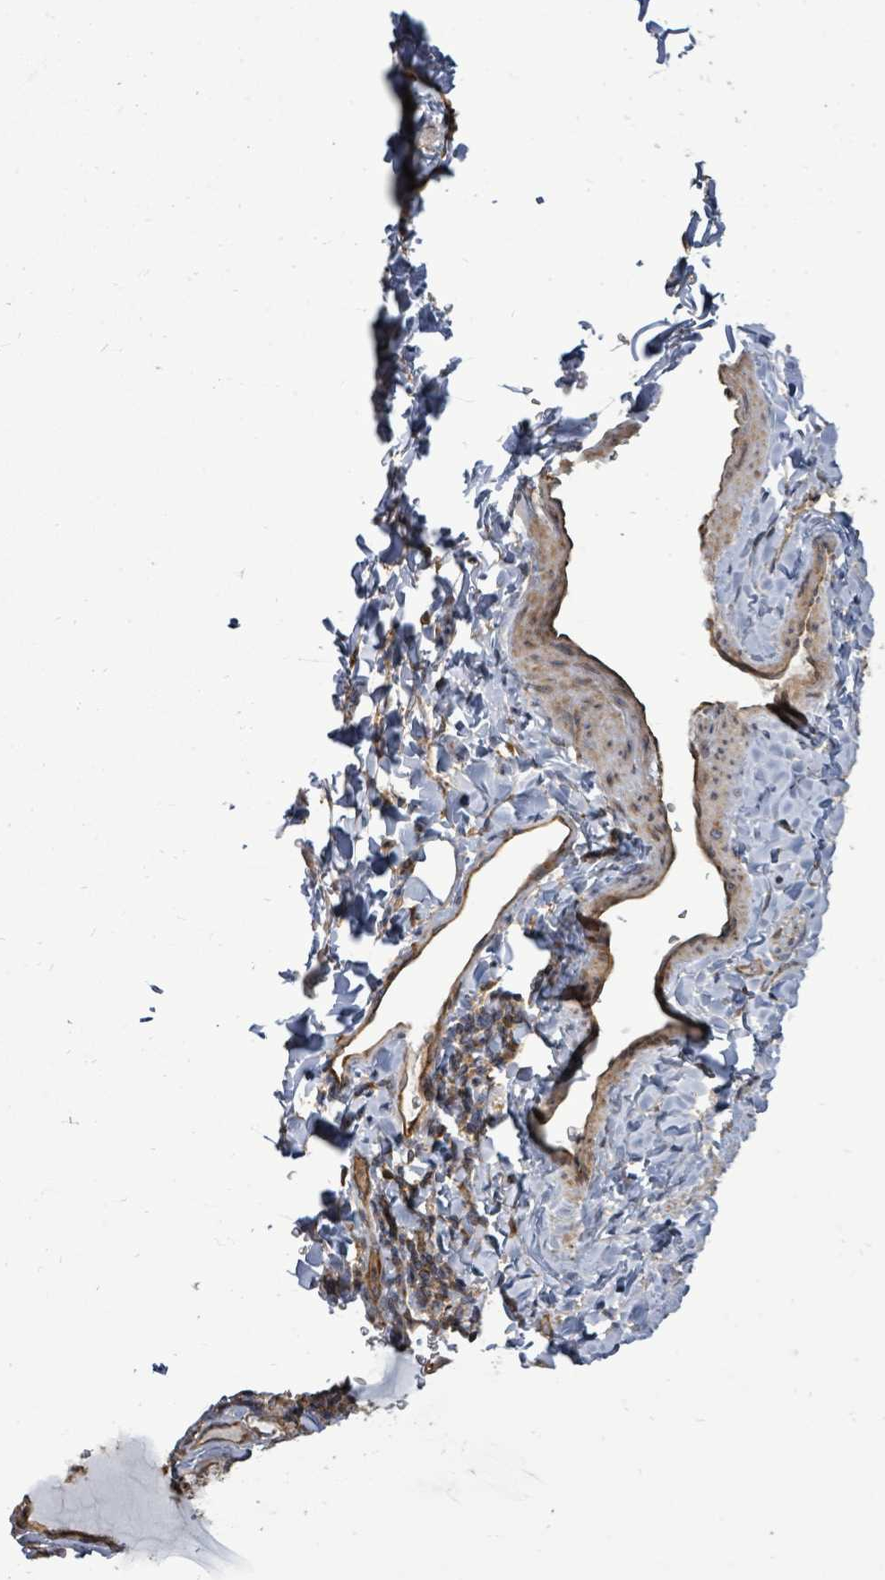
{"staining": {"intensity": "moderate", "quantity": ">75%", "location": "cytoplasmic/membranous"}, "tissue": "thyroid gland", "cell_type": "Glandular cells", "image_type": "normal", "snomed": [{"axis": "morphology", "description": "Normal tissue, NOS"}, {"axis": "topography", "description": "Thyroid gland"}], "caption": "This image displays immunohistochemistry staining of unremarkable thyroid gland, with medium moderate cytoplasmic/membranous staining in approximately >75% of glandular cells.", "gene": "EIF3CL", "patient": {"sex": "female", "age": 31}}